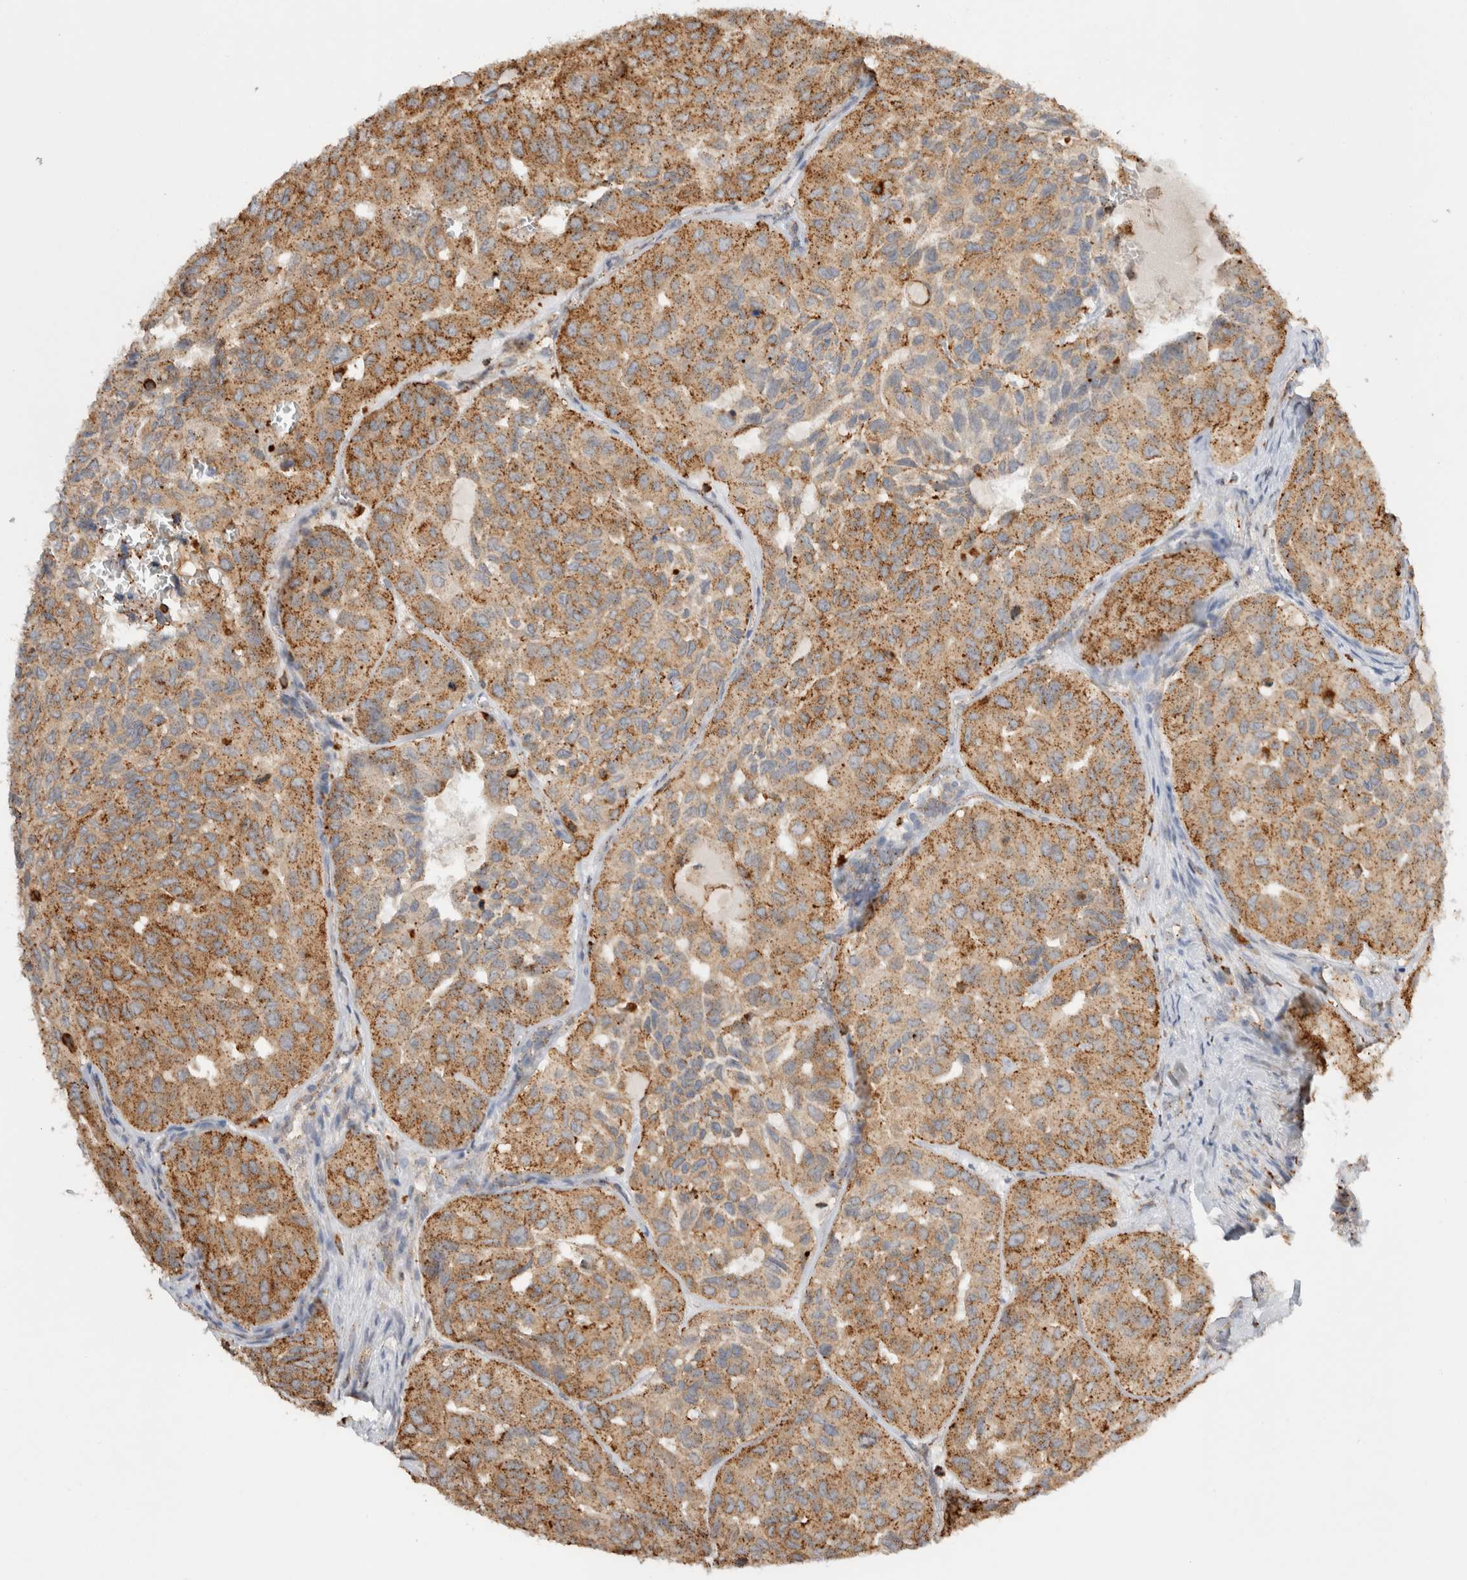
{"staining": {"intensity": "moderate", "quantity": ">75%", "location": "cytoplasmic/membranous"}, "tissue": "head and neck cancer", "cell_type": "Tumor cells", "image_type": "cancer", "snomed": [{"axis": "morphology", "description": "Adenocarcinoma, NOS"}, {"axis": "topography", "description": "Salivary gland, NOS"}, {"axis": "topography", "description": "Head-Neck"}], "caption": "The immunohistochemical stain highlights moderate cytoplasmic/membranous staining in tumor cells of adenocarcinoma (head and neck) tissue. (DAB IHC, brown staining for protein, blue staining for nuclei).", "gene": "GNS", "patient": {"sex": "female", "age": 76}}